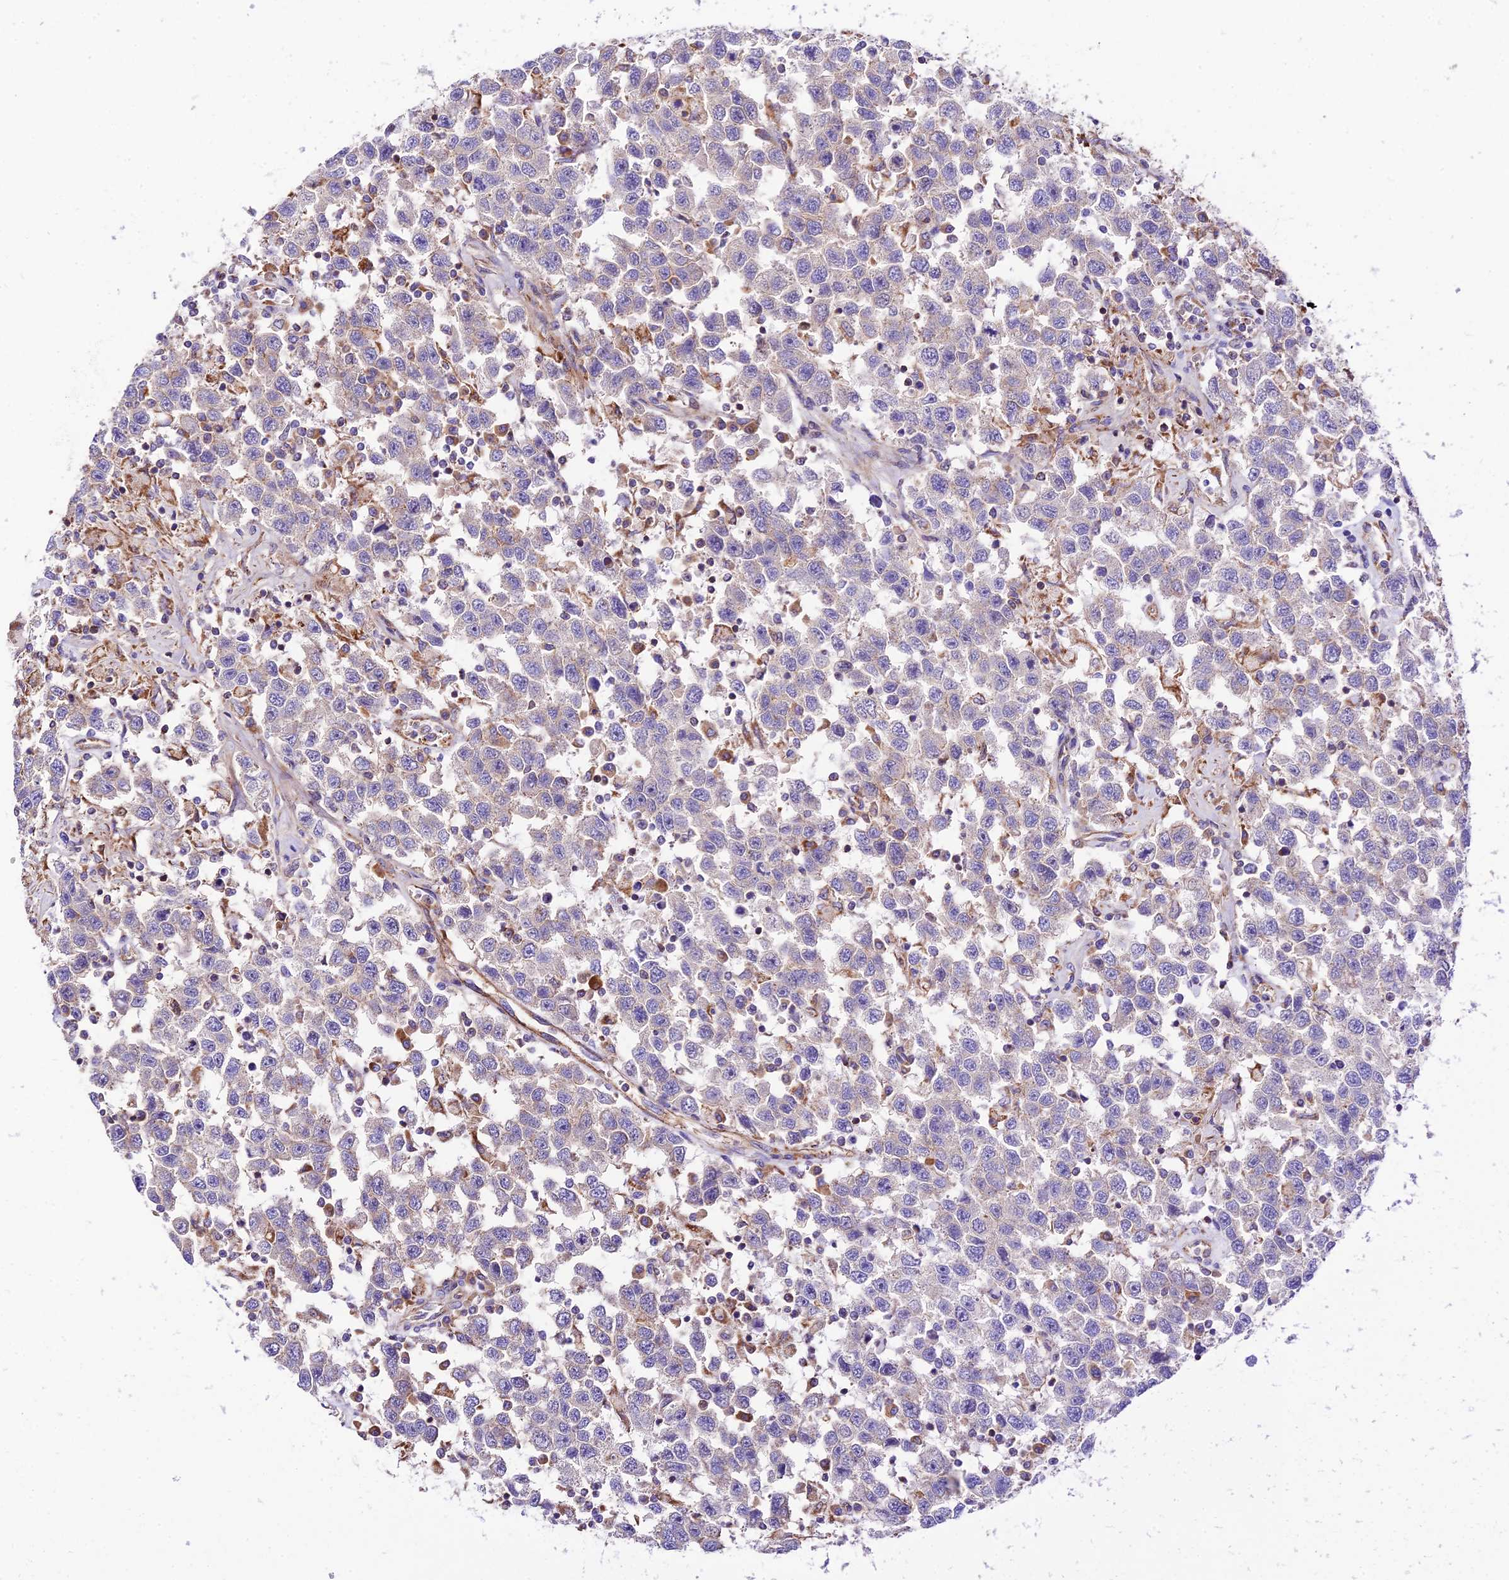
{"staining": {"intensity": "negative", "quantity": "none", "location": "none"}, "tissue": "testis cancer", "cell_type": "Tumor cells", "image_type": "cancer", "snomed": [{"axis": "morphology", "description": "Seminoma, NOS"}, {"axis": "topography", "description": "Testis"}], "caption": "Seminoma (testis) stained for a protein using immunohistochemistry (IHC) reveals no expression tumor cells.", "gene": "VPS13C", "patient": {"sex": "male", "age": 41}}